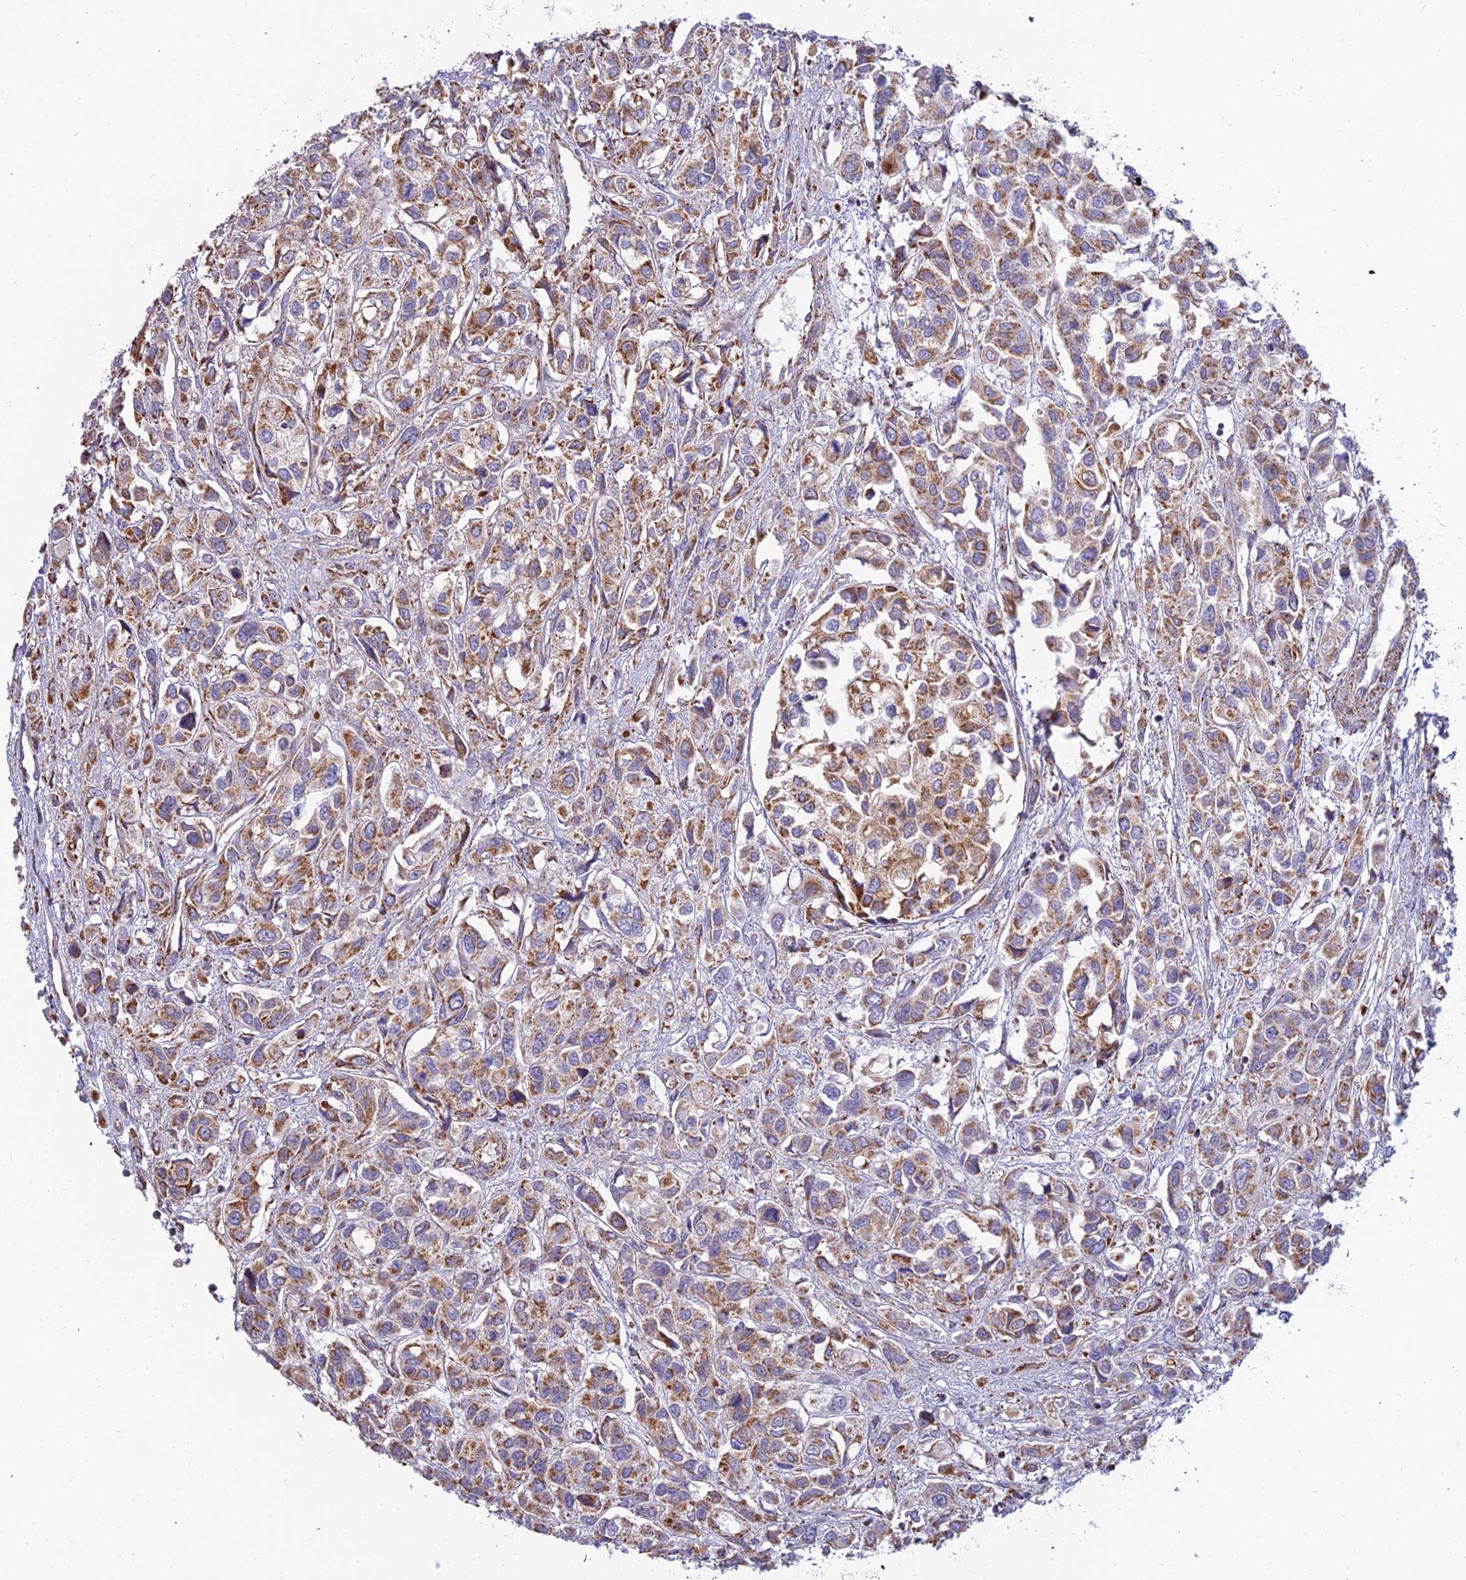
{"staining": {"intensity": "moderate", "quantity": ">75%", "location": "cytoplasmic/membranous"}, "tissue": "urothelial cancer", "cell_type": "Tumor cells", "image_type": "cancer", "snomed": [{"axis": "morphology", "description": "Urothelial carcinoma, High grade"}, {"axis": "topography", "description": "Urinary bladder"}], "caption": "Immunohistochemistry (IHC) staining of urothelial cancer, which demonstrates medium levels of moderate cytoplasmic/membranous positivity in approximately >75% of tumor cells indicating moderate cytoplasmic/membranous protein staining. The staining was performed using DAB (3,3'-diaminobenzidine) (brown) for protein detection and nuclei were counterstained in hematoxylin (blue).", "gene": "SLC35F4", "patient": {"sex": "male", "age": 67}}